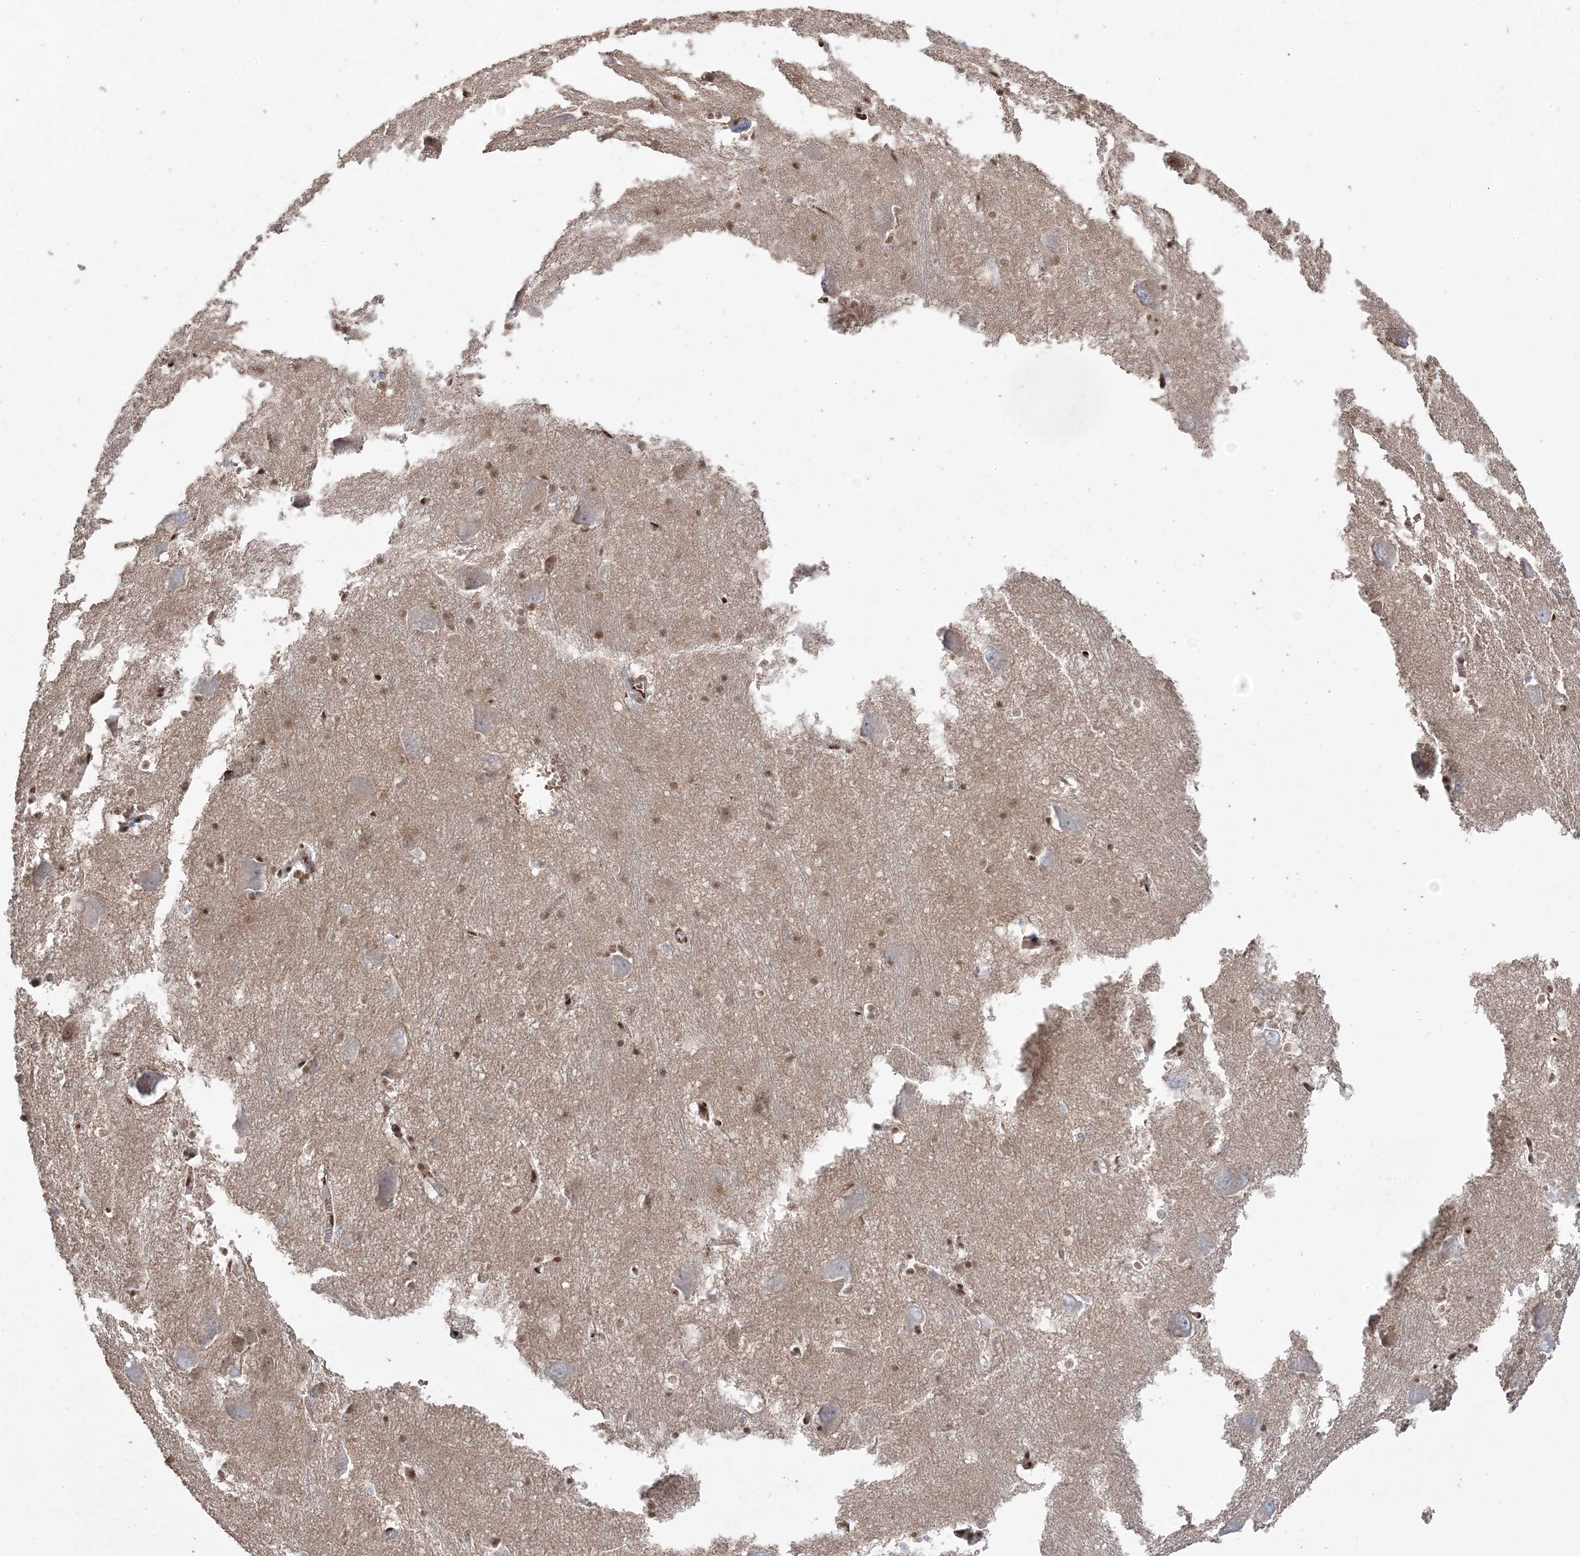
{"staining": {"intensity": "moderate", "quantity": "25%-75%", "location": "nuclear"}, "tissue": "caudate", "cell_type": "Glial cells", "image_type": "normal", "snomed": [{"axis": "morphology", "description": "Normal tissue, NOS"}, {"axis": "topography", "description": "Lateral ventricle wall"}], "caption": "Immunohistochemical staining of normal caudate shows 25%-75% levels of moderate nuclear protein staining in about 25%-75% of glial cells.", "gene": "PPOX", "patient": {"sex": "male", "age": 37}}